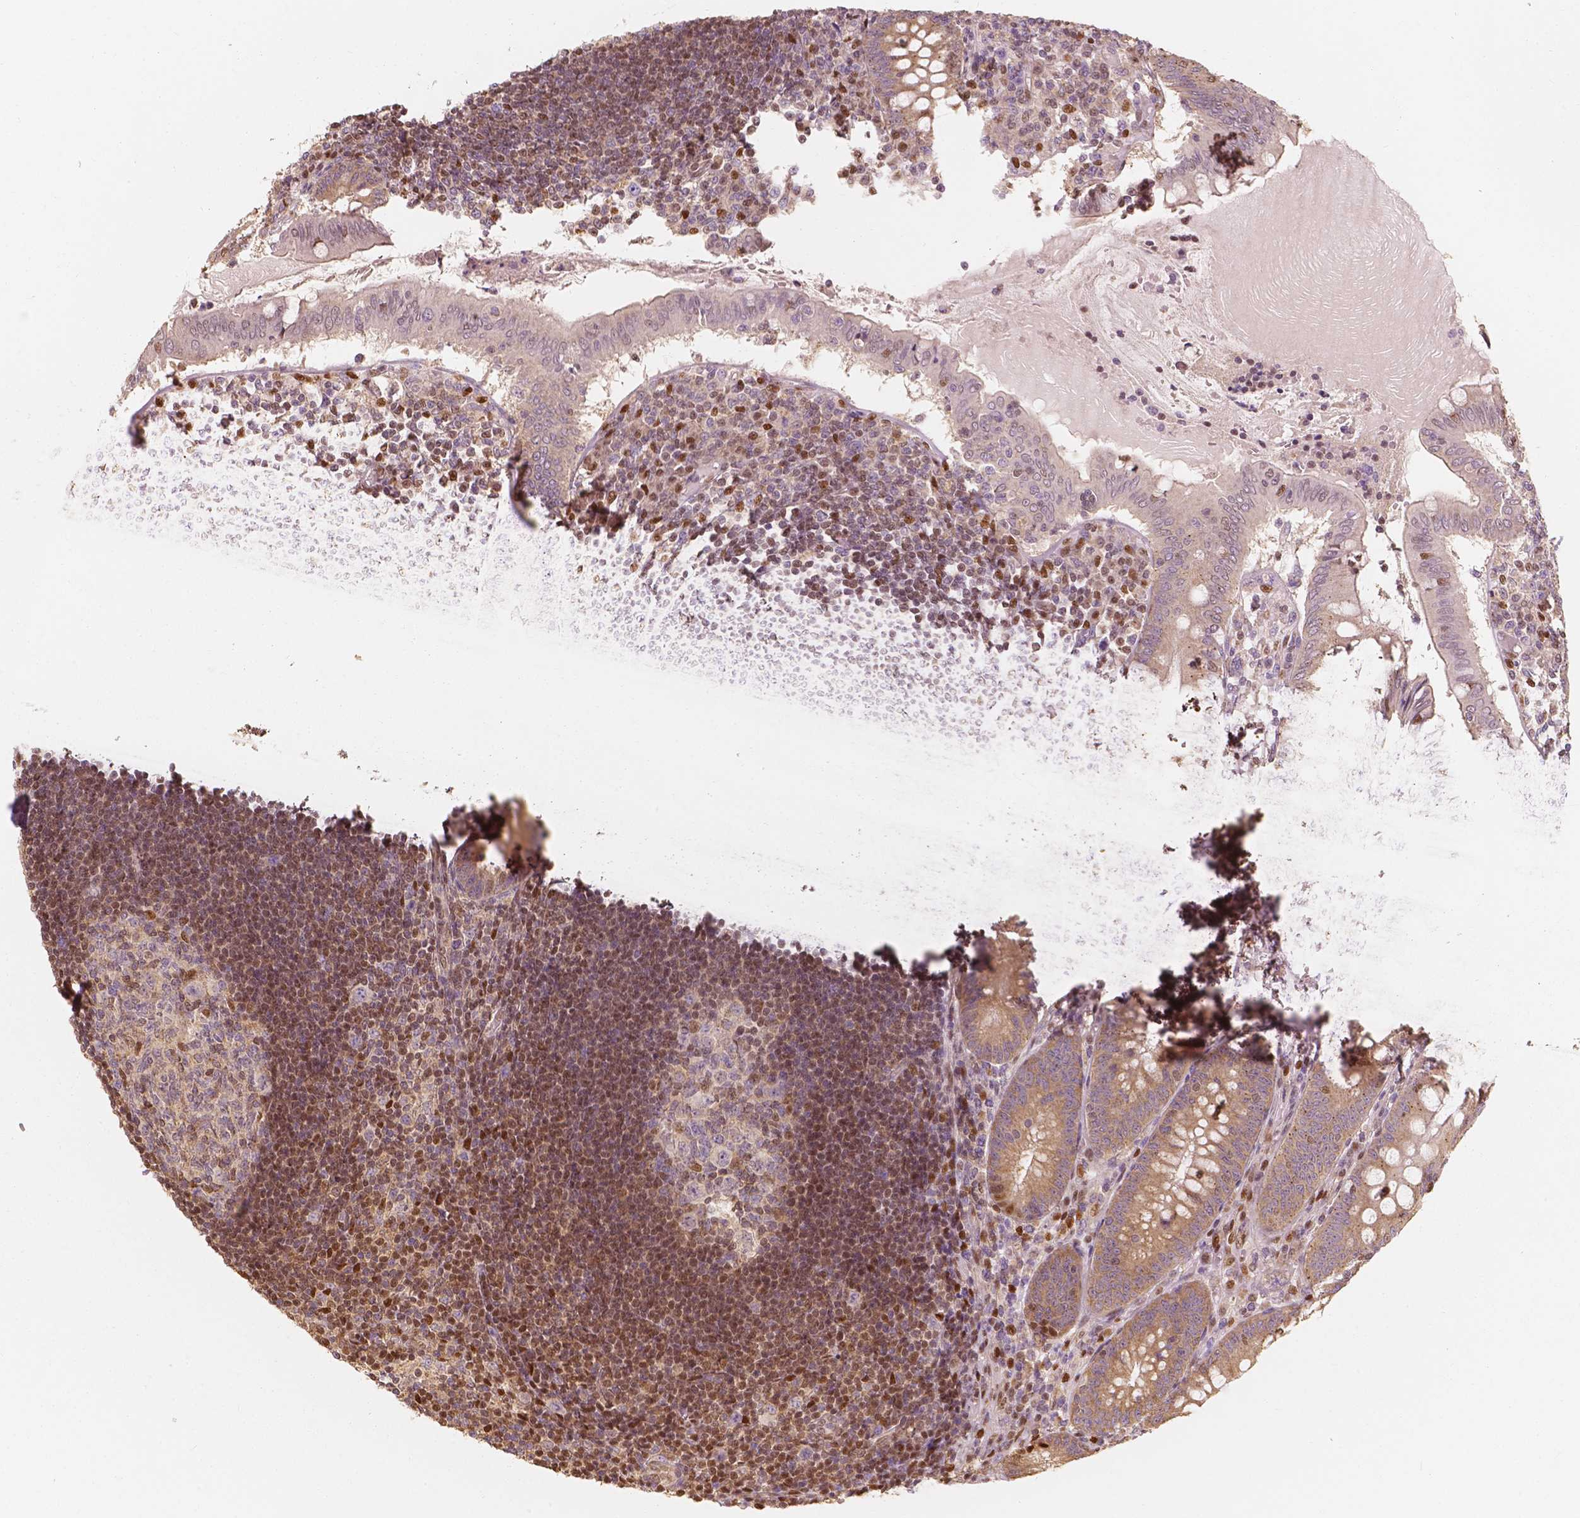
{"staining": {"intensity": "moderate", "quantity": "25%-75%", "location": "cytoplasmic/membranous,nuclear"}, "tissue": "appendix", "cell_type": "Glandular cells", "image_type": "normal", "snomed": [{"axis": "morphology", "description": "Normal tissue, NOS"}, {"axis": "morphology", "description": "Inflammation, NOS"}, {"axis": "topography", "description": "Appendix"}], "caption": "Protein expression analysis of normal appendix reveals moderate cytoplasmic/membranous,nuclear expression in about 25%-75% of glandular cells. The staining was performed using DAB to visualize the protein expression in brown, while the nuclei were stained in blue with hematoxylin (Magnification: 20x).", "gene": "TBC1D17", "patient": {"sex": "male", "age": 16}}